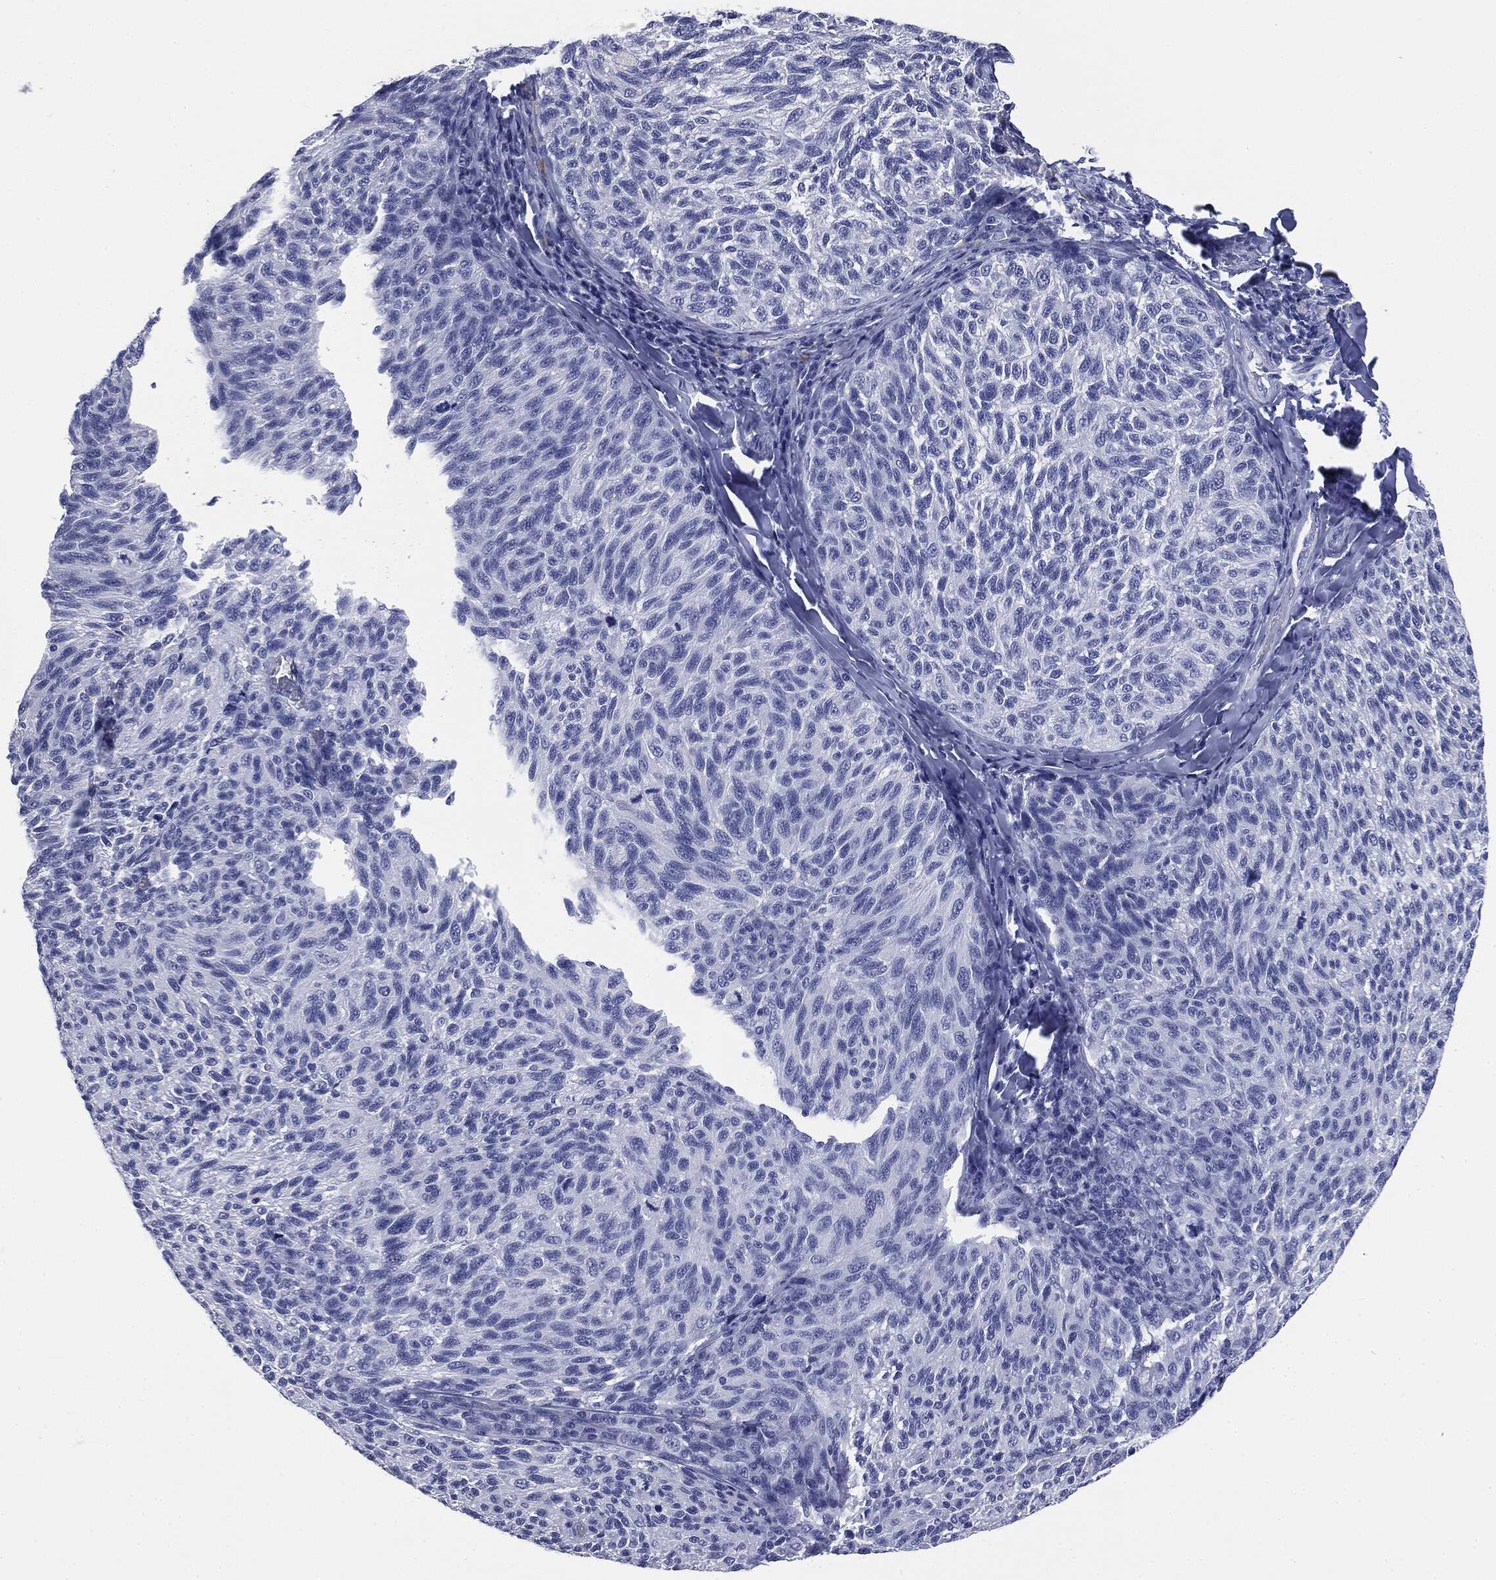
{"staining": {"intensity": "negative", "quantity": "none", "location": "none"}, "tissue": "melanoma", "cell_type": "Tumor cells", "image_type": "cancer", "snomed": [{"axis": "morphology", "description": "Malignant melanoma, NOS"}, {"axis": "topography", "description": "Skin"}], "caption": "The photomicrograph displays no significant expression in tumor cells of melanoma.", "gene": "ATP2A1", "patient": {"sex": "female", "age": 73}}